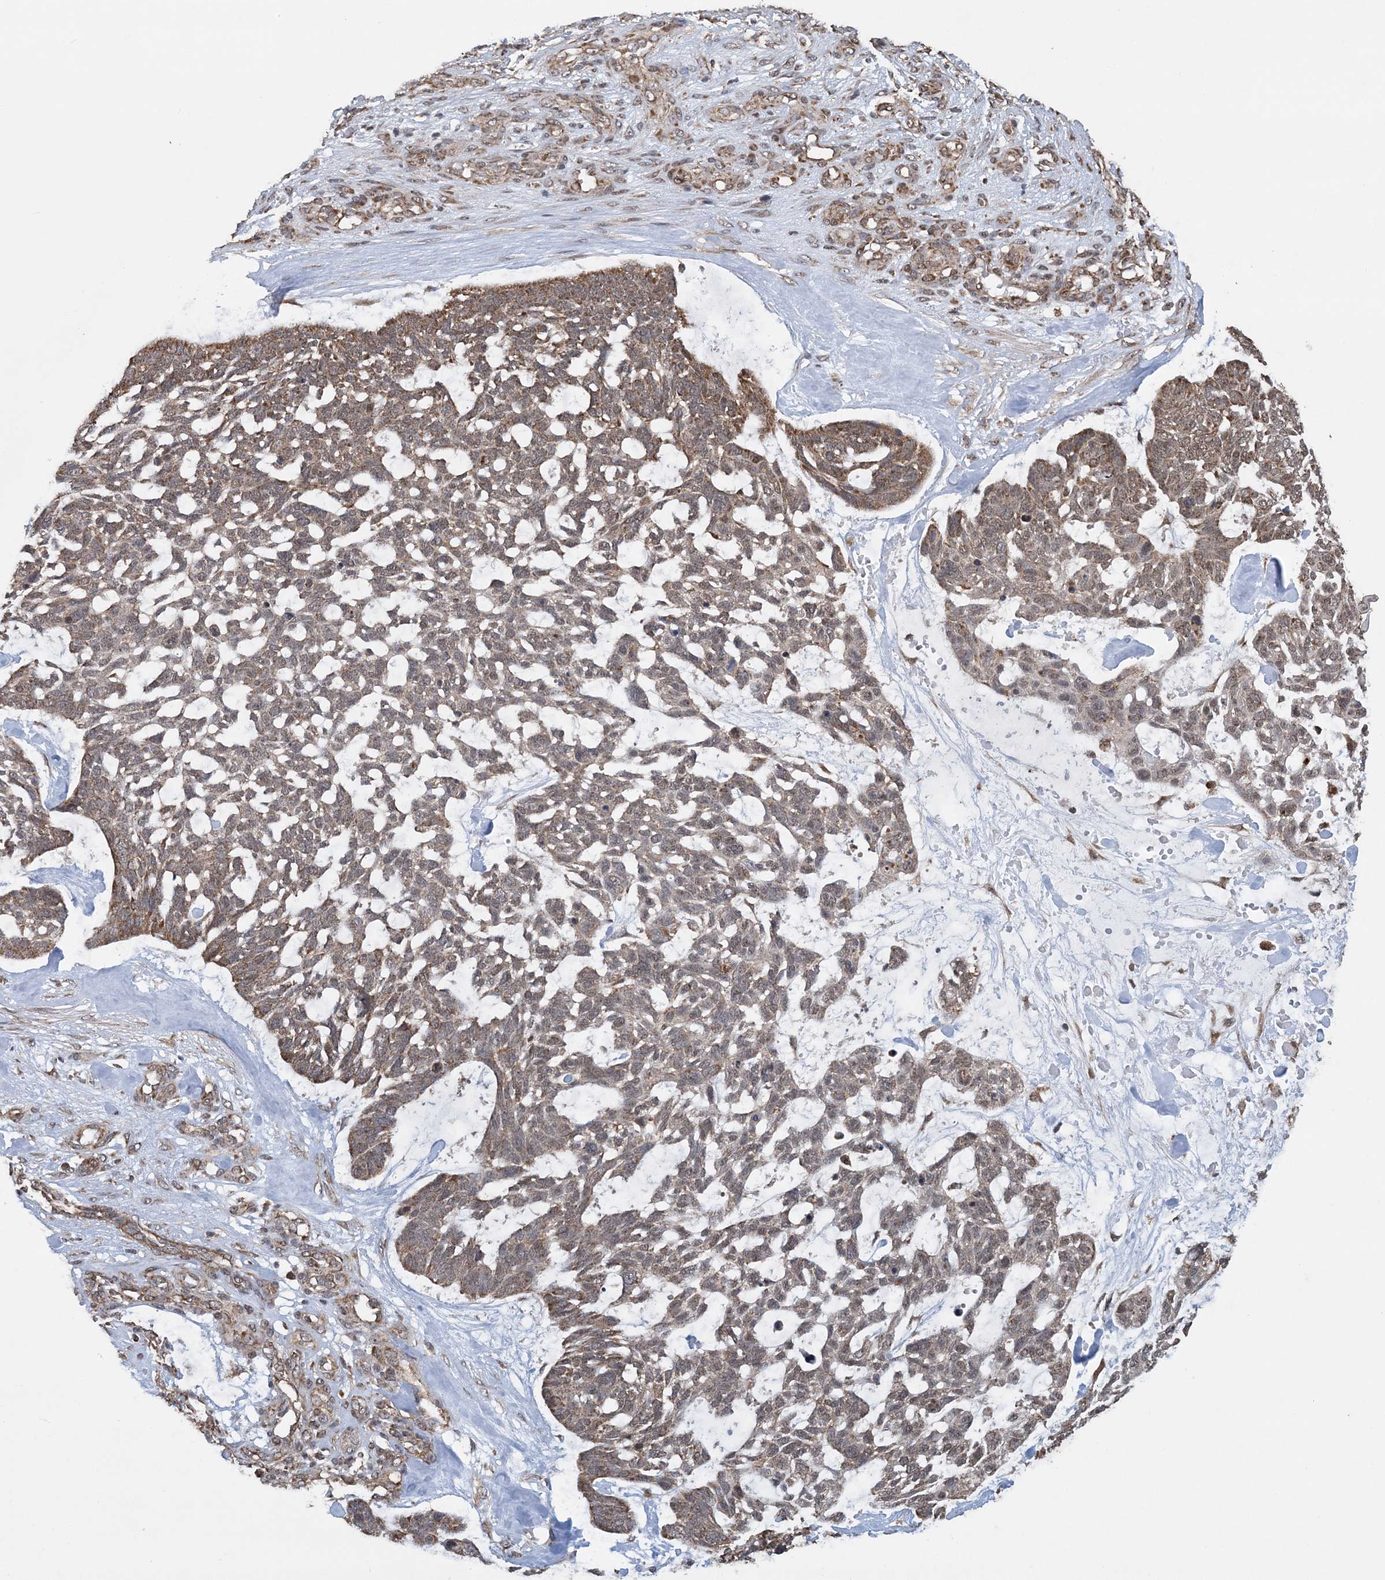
{"staining": {"intensity": "moderate", "quantity": "25%-75%", "location": "cytoplasmic/membranous"}, "tissue": "skin cancer", "cell_type": "Tumor cells", "image_type": "cancer", "snomed": [{"axis": "morphology", "description": "Basal cell carcinoma"}, {"axis": "topography", "description": "Skin"}], "caption": "IHC image of neoplastic tissue: human skin cancer stained using immunohistochemistry (IHC) exhibits medium levels of moderate protein expression localized specifically in the cytoplasmic/membranous of tumor cells, appearing as a cytoplasmic/membranous brown color.", "gene": "PCBP1", "patient": {"sex": "male", "age": 88}}